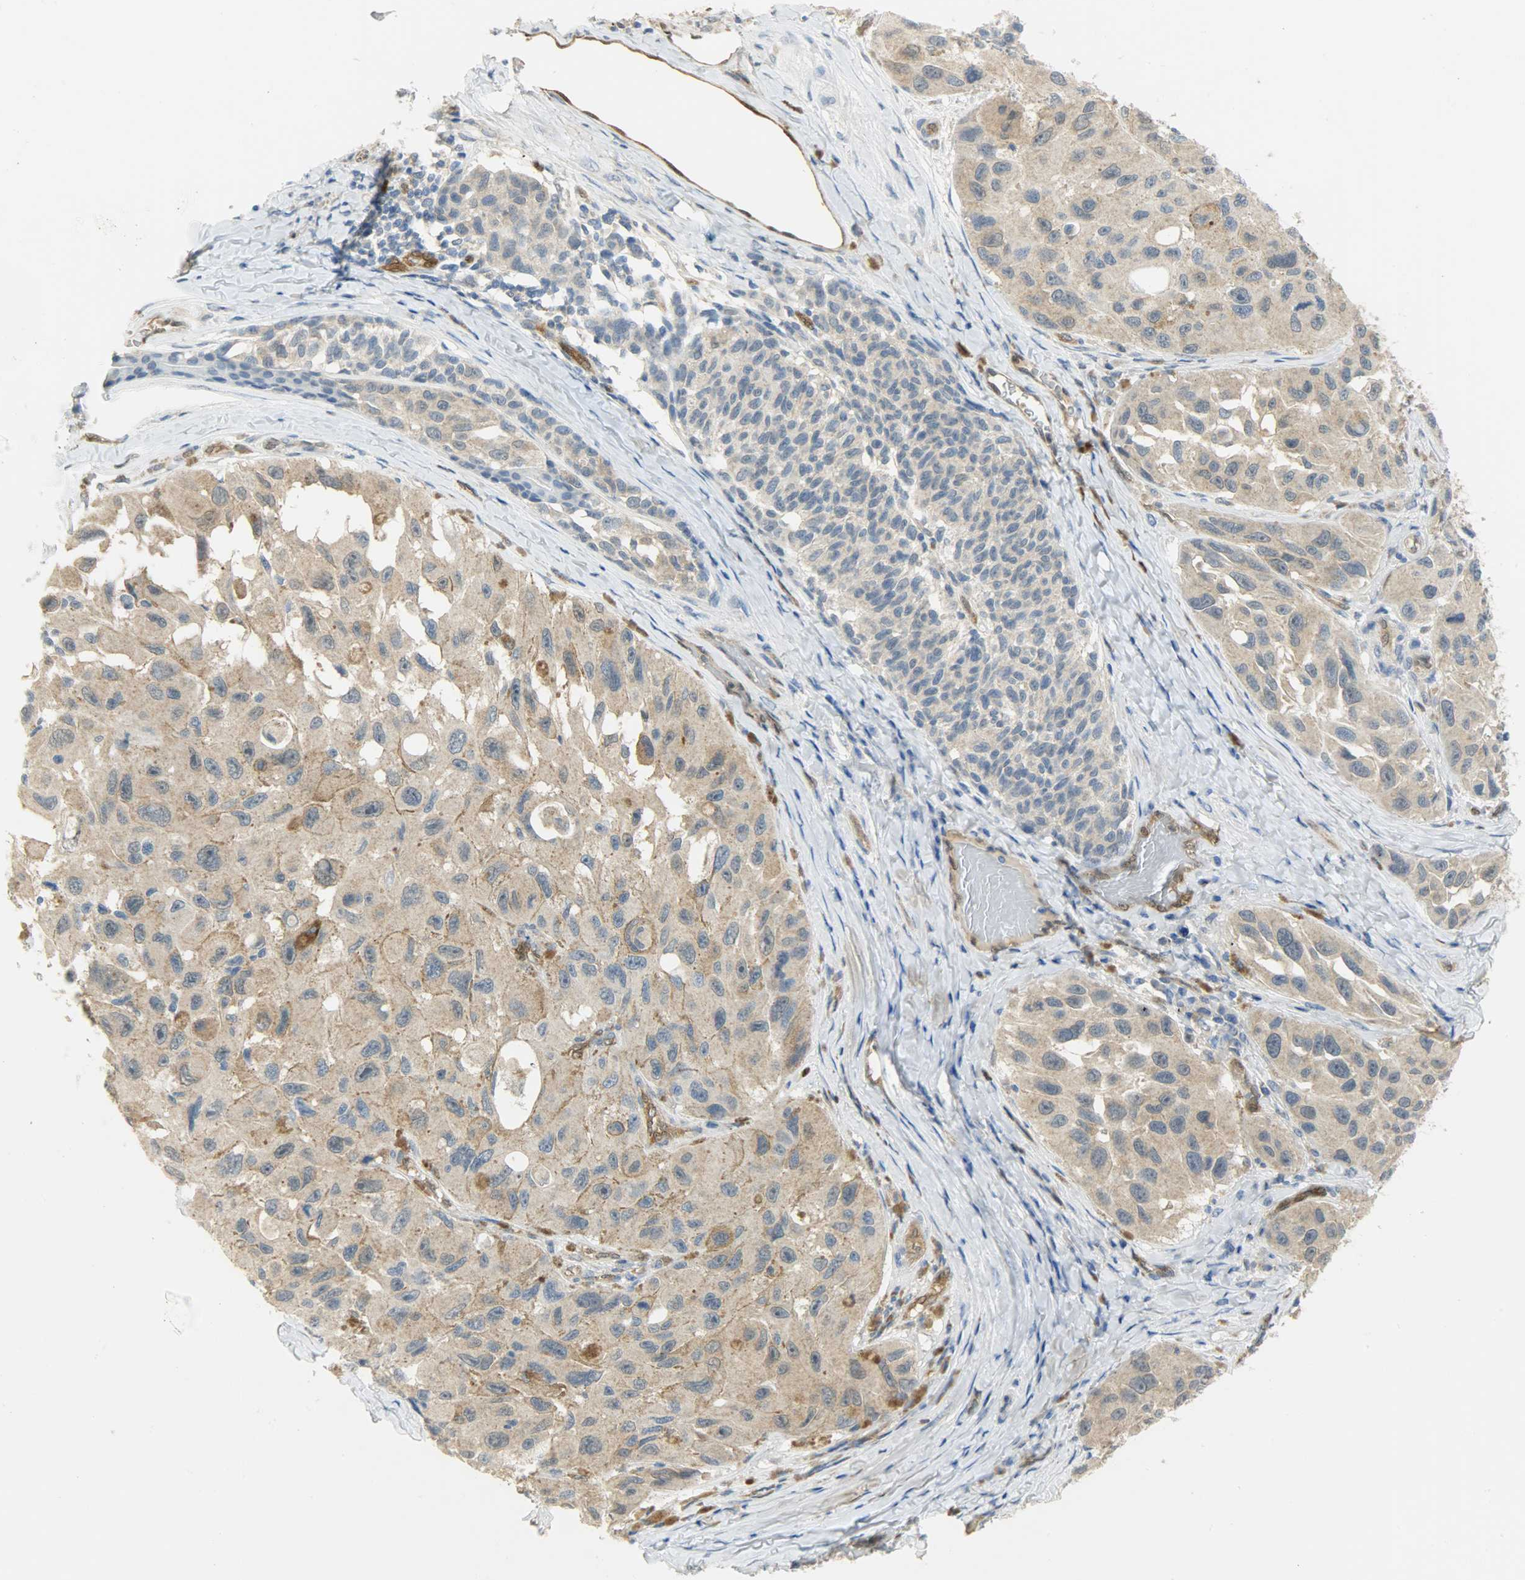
{"staining": {"intensity": "weak", "quantity": ">75%", "location": "cytoplasmic/membranous"}, "tissue": "melanoma", "cell_type": "Tumor cells", "image_type": "cancer", "snomed": [{"axis": "morphology", "description": "Malignant melanoma, NOS"}, {"axis": "topography", "description": "Skin"}], "caption": "Protein staining of melanoma tissue reveals weak cytoplasmic/membranous expression in about >75% of tumor cells.", "gene": "FKBP1A", "patient": {"sex": "female", "age": 73}}